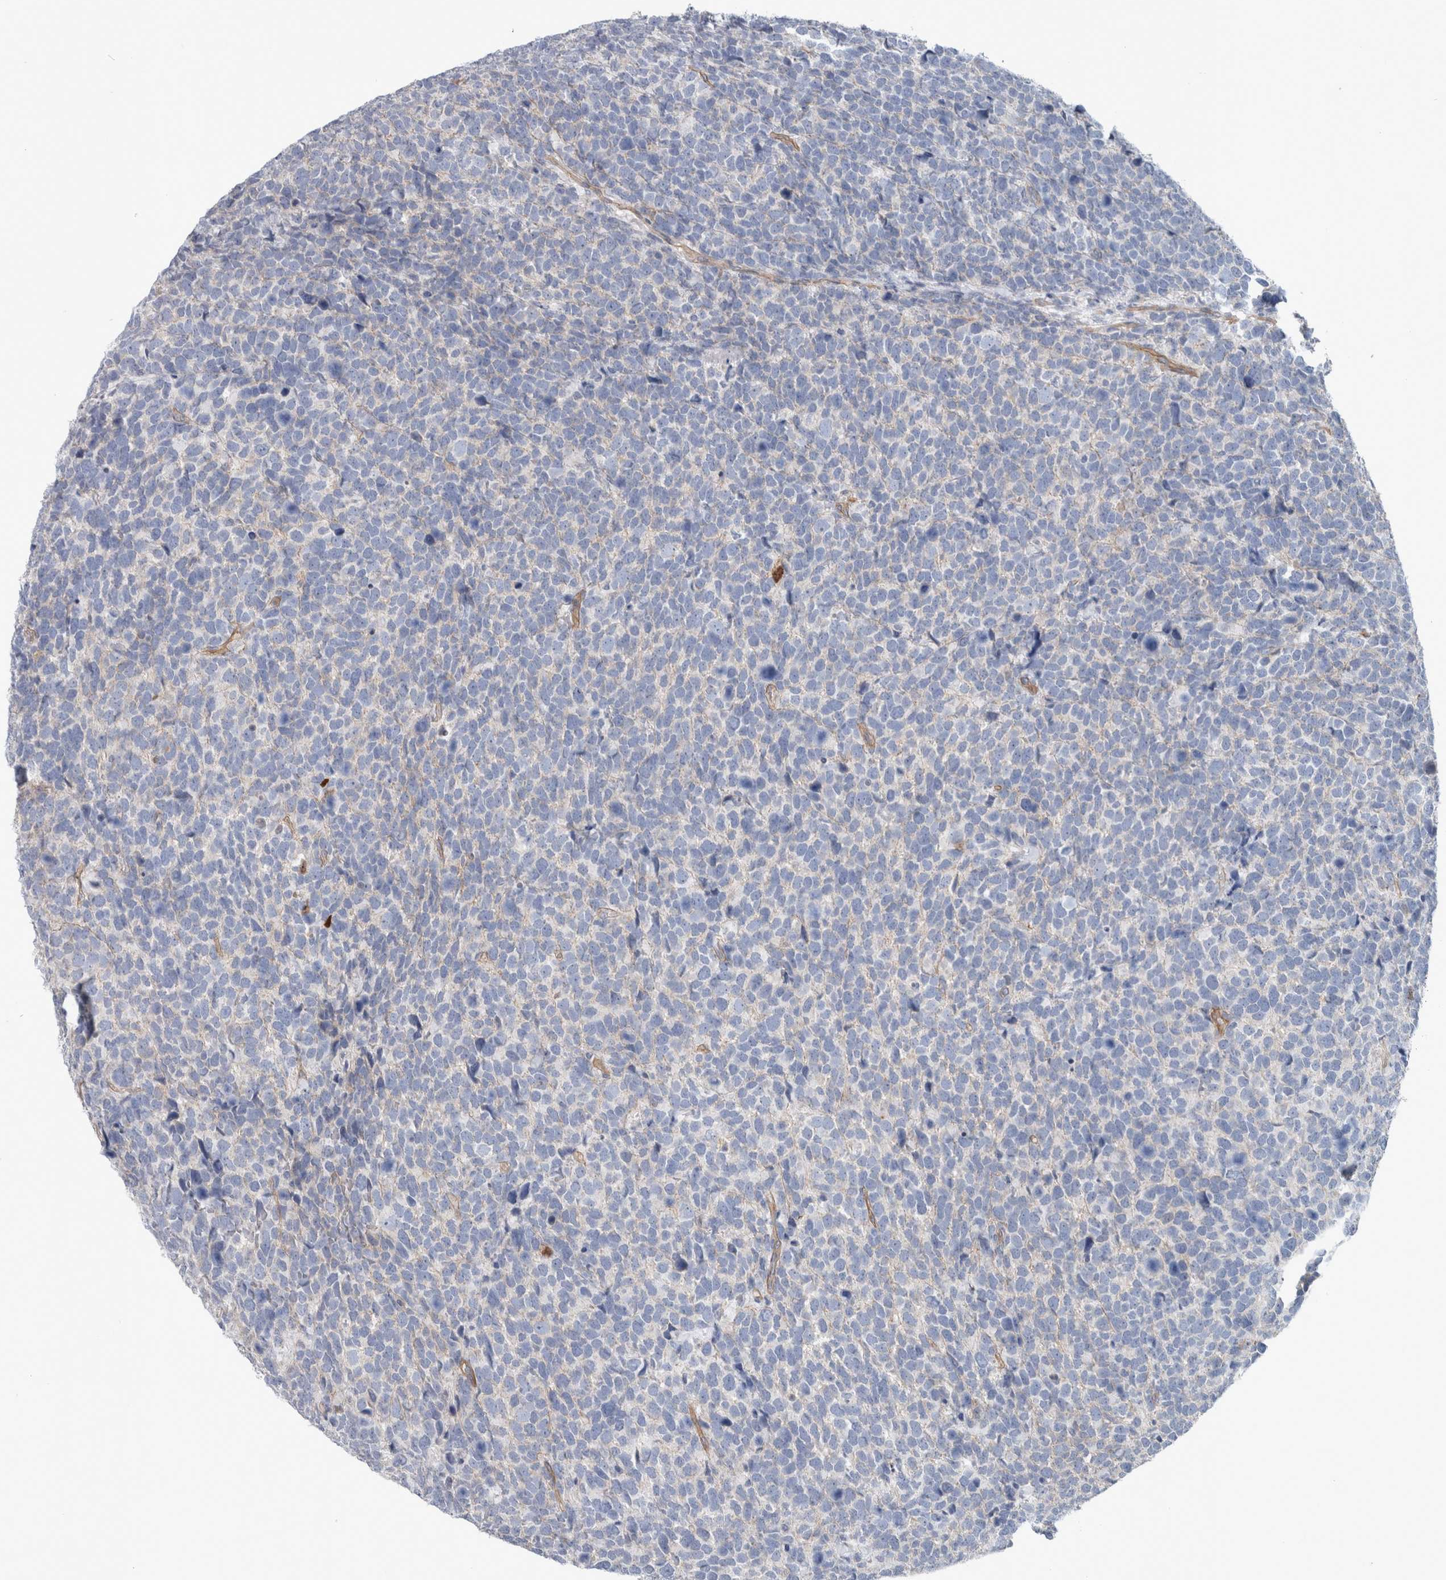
{"staining": {"intensity": "negative", "quantity": "none", "location": "none"}, "tissue": "urothelial cancer", "cell_type": "Tumor cells", "image_type": "cancer", "snomed": [{"axis": "morphology", "description": "Urothelial carcinoma, High grade"}, {"axis": "topography", "description": "Urinary bladder"}], "caption": "A high-resolution photomicrograph shows IHC staining of high-grade urothelial carcinoma, which displays no significant staining in tumor cells.", "gene": "BCAM", "patient": {"sex": "female", "age": 82}}